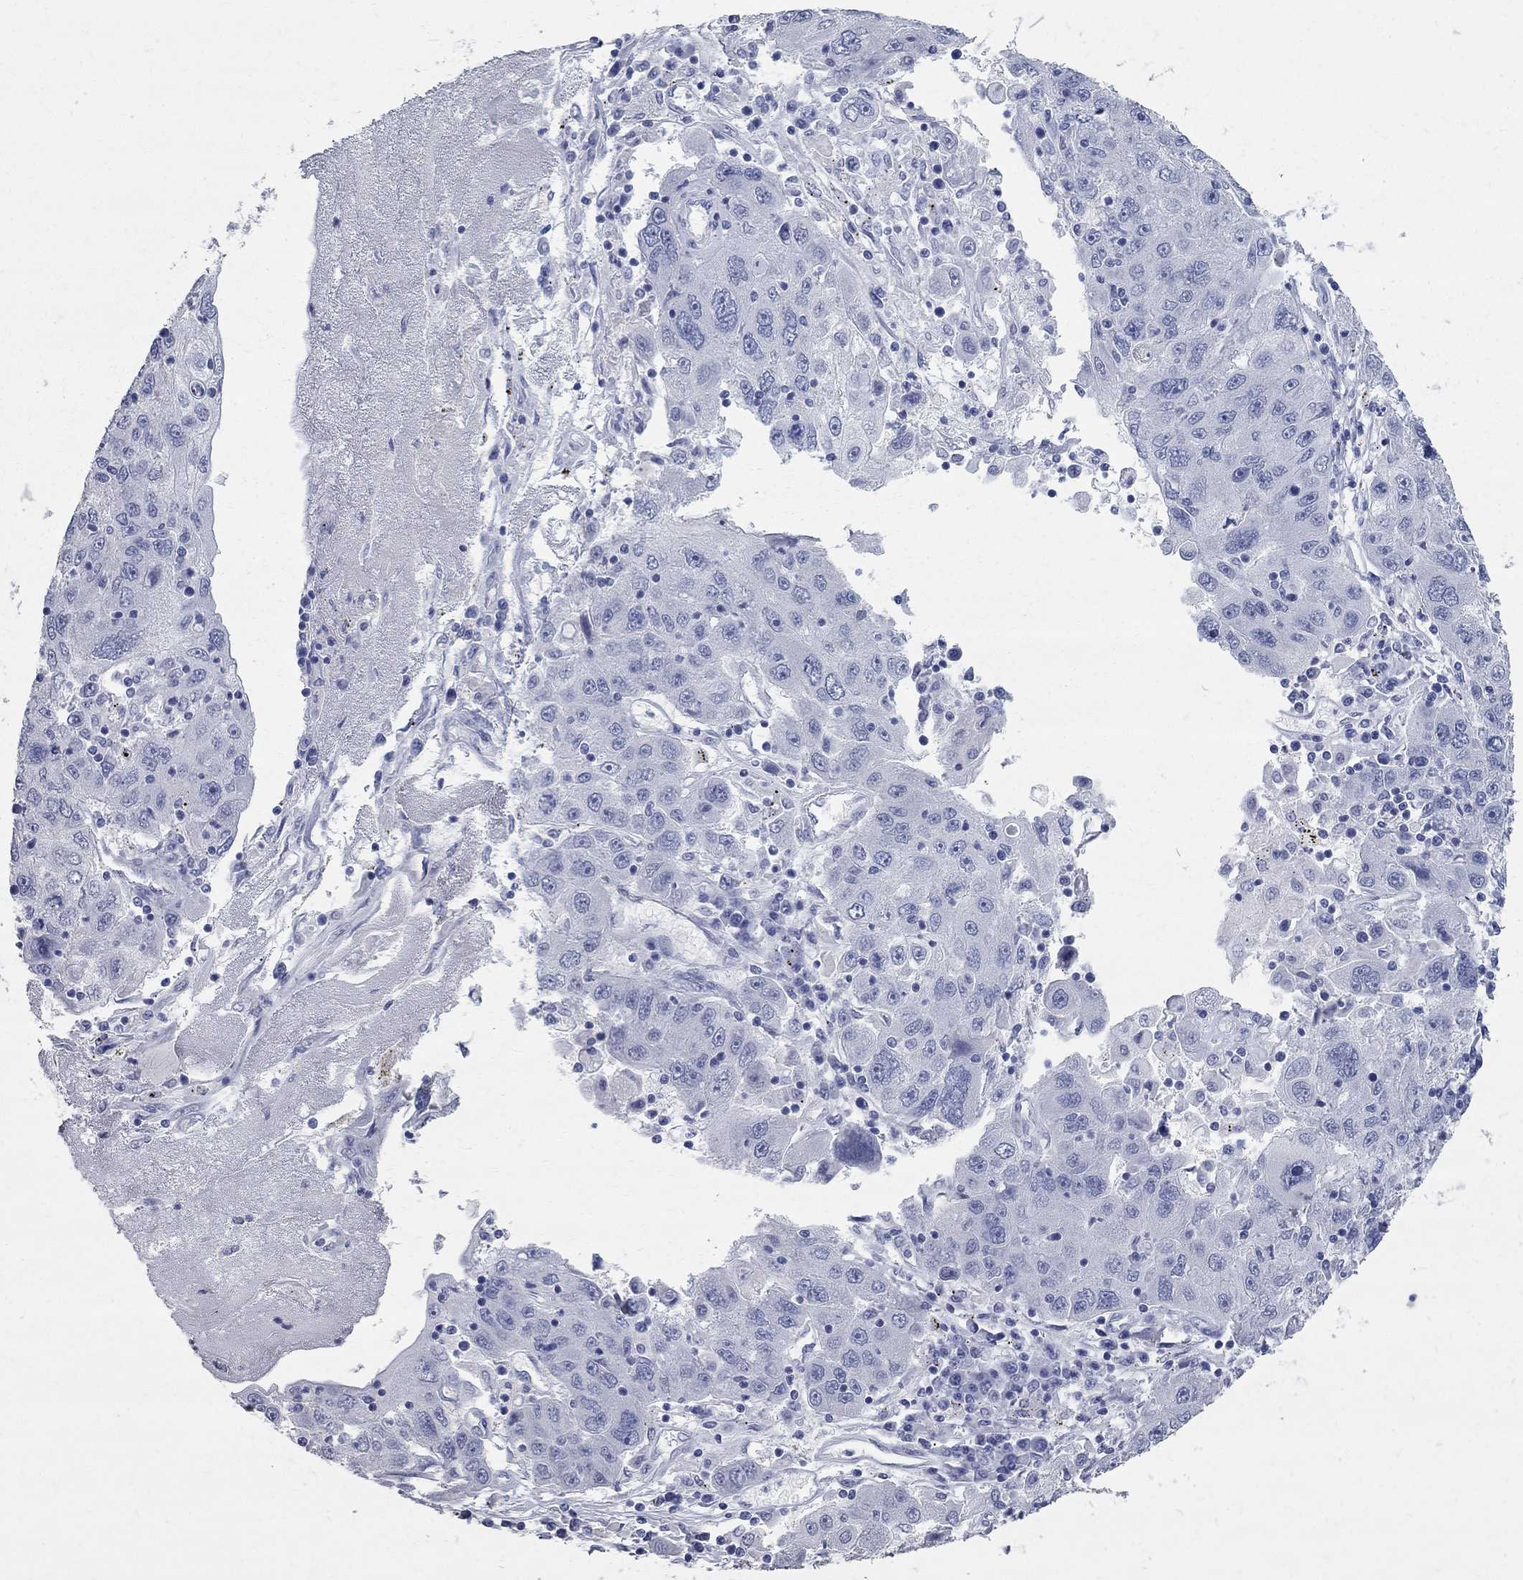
{"staining": {"intensity": "negative", "quantity": "none", "location": "none"}, "tissue": "stomach cancer", "cell_type": "Tumor cells", "image_type": "cancer", "snomed": [{"axis": "morphology", "description": "Adenocarcinoma, NOS"}, {"axis": "topography", "description": "Stomach"}], "caption": "This is a image of immunohistochemistry staining of stomach adenocarcinoma, which shows no staining in tumor cells. Brightfield microscopy of IHC stained with DAB (brown) and hematoxylin (blue), captured at high magnification.", "gene": "BPIFB1", "patient": {"sex": "male", "age": 56}}